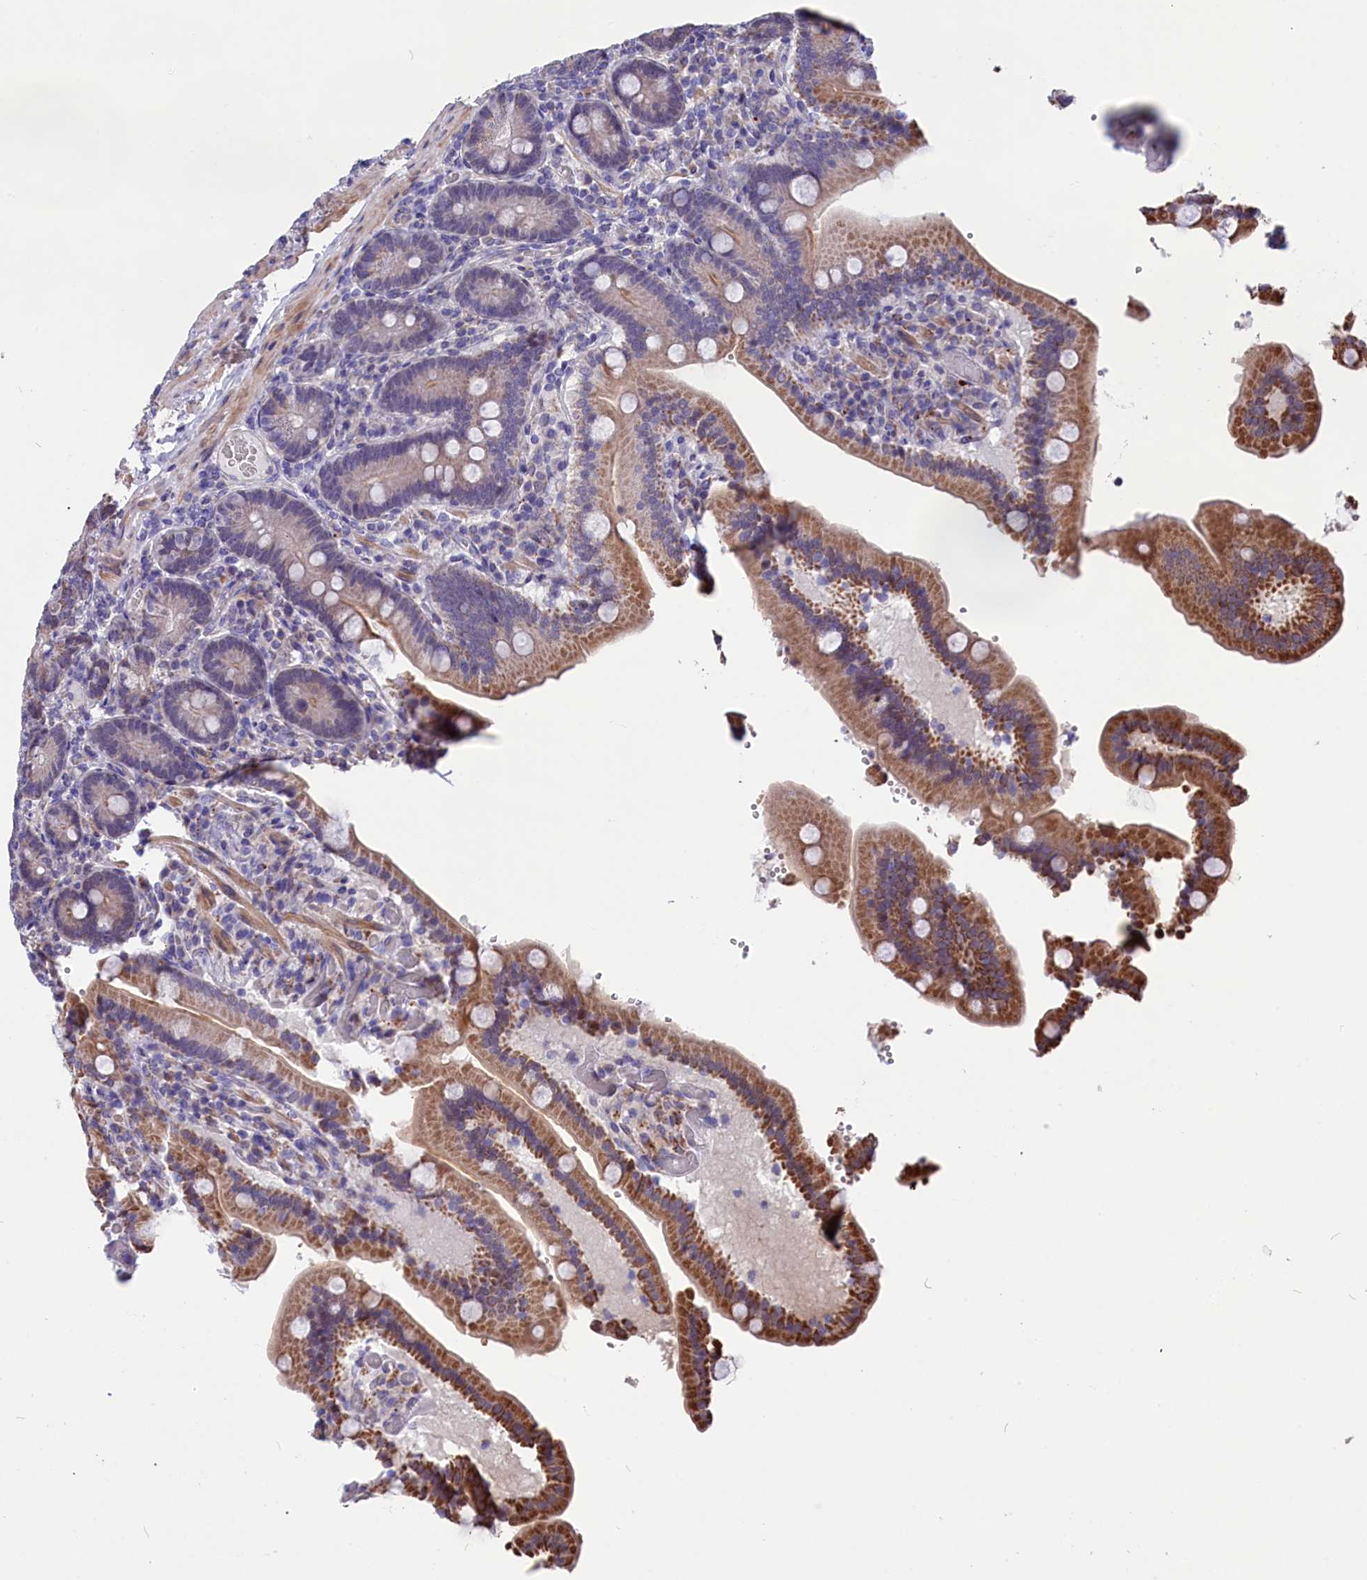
{"staining": {"intensity": "moderate", "quantity": ">75%", "location": "cytoplasmic/membranous"}, "tissue": "duodenum", "cell_type": "Glandular cells", "image_type": "normal", "snomed": [{"axis": "morphology", "description": "Normal tissue, NOS"}, {"axis": "topography", "description": "Duodenum"}], "caption": "Immunohistochemical staining of unremarkable duodenum demonstrates medium levels of moderate cytoplasmic/membranous expression in approximately >75% of glandular cells.", "gene": "SCD5", "patient": {"sex": "female", "age": 62}}